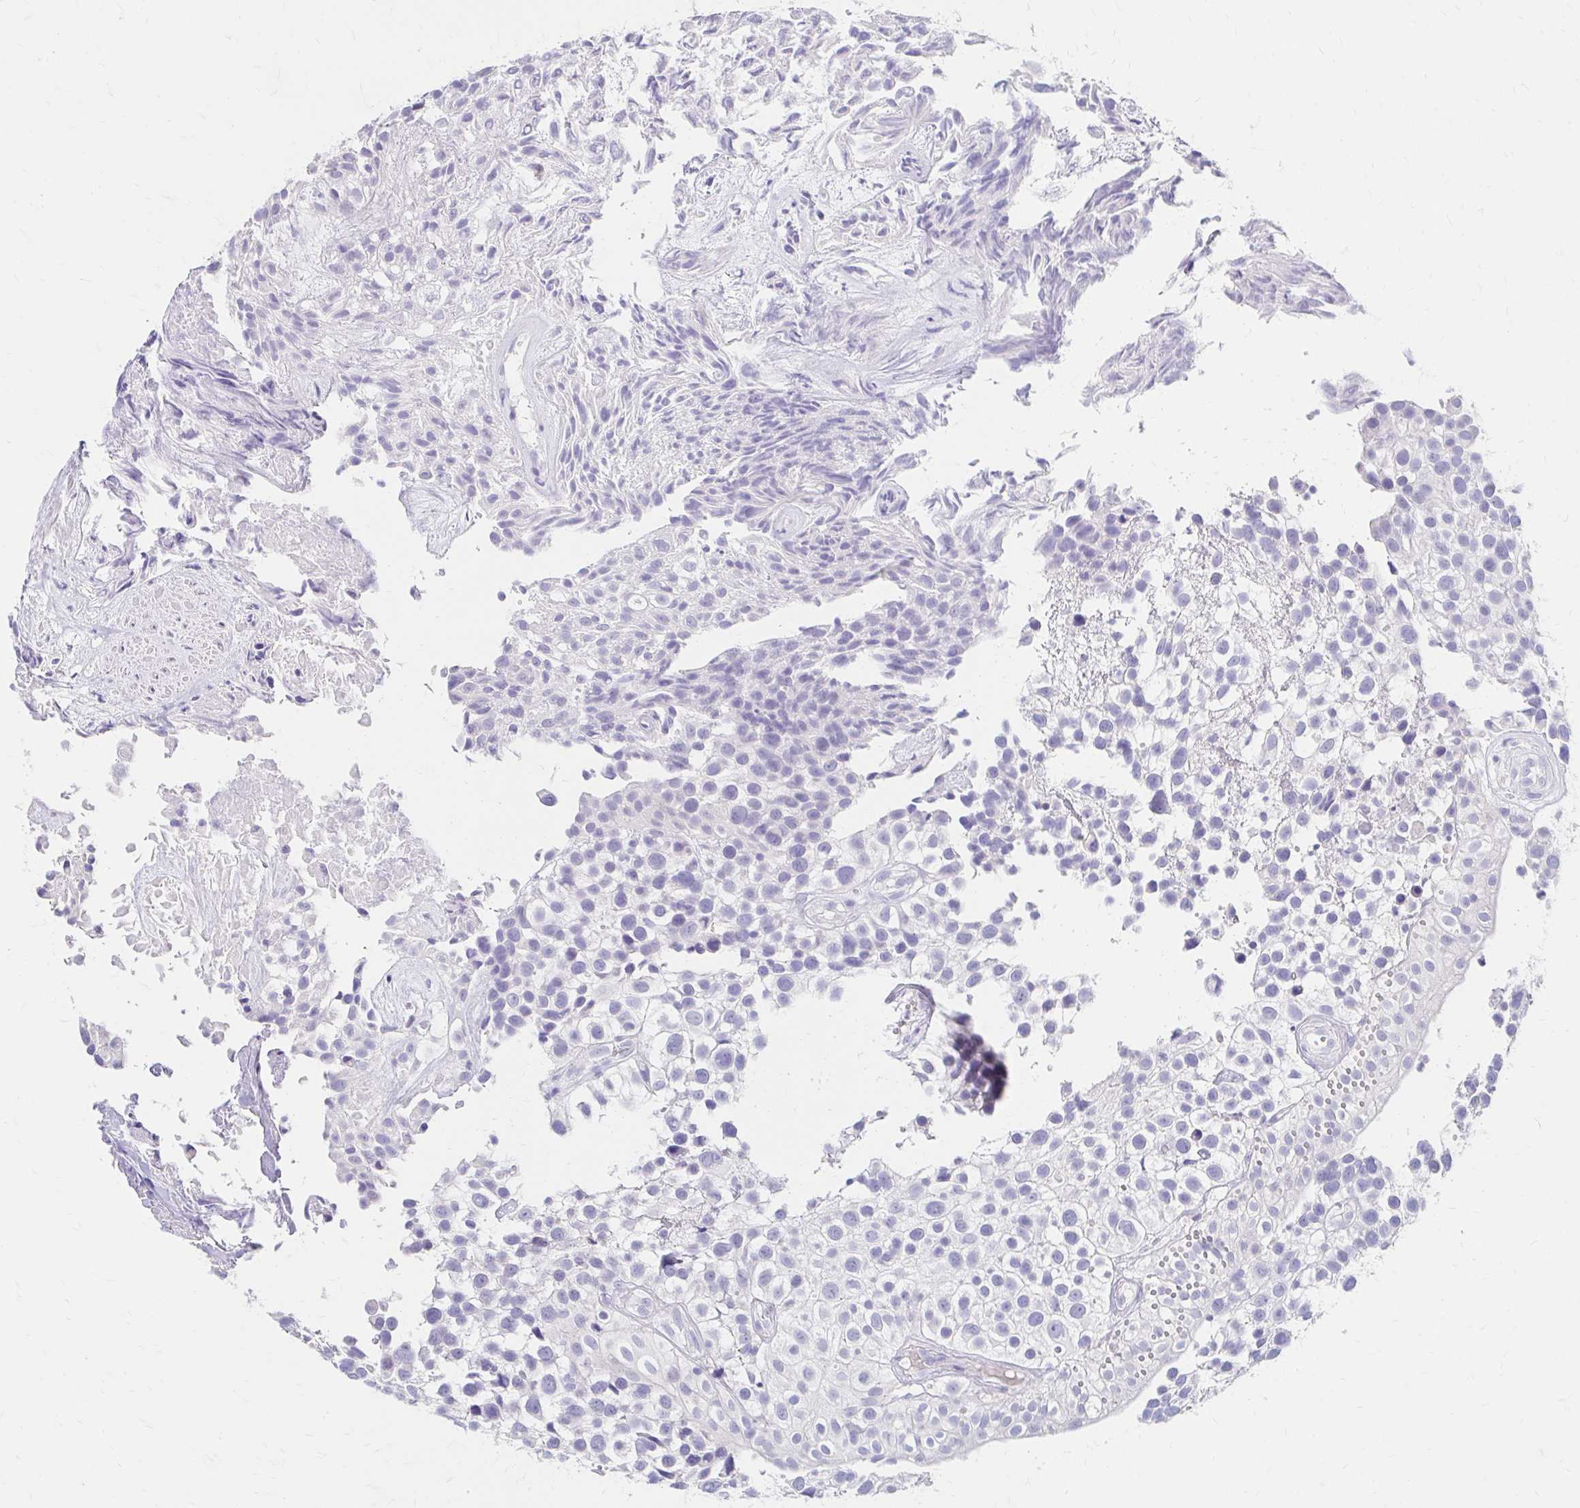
{"staining": {"intensity": "negative", "quantity": "none", "location": "none"}, "tissue": "urothelial cancer", "cell_type": "Tumor cells", "image_type": "cancer", "snomed": [{"axis": "morphology", "description": "Urothelial carcinoma, High grade"}, {"axis": "topography", "description": "Urinary bladder"}], "caption": "The image shows no staining of tumor cells in urothelial carcinoma (high-grade).", "gene": "AZGP1", "patient": {"sex": "male", "age": 56}}